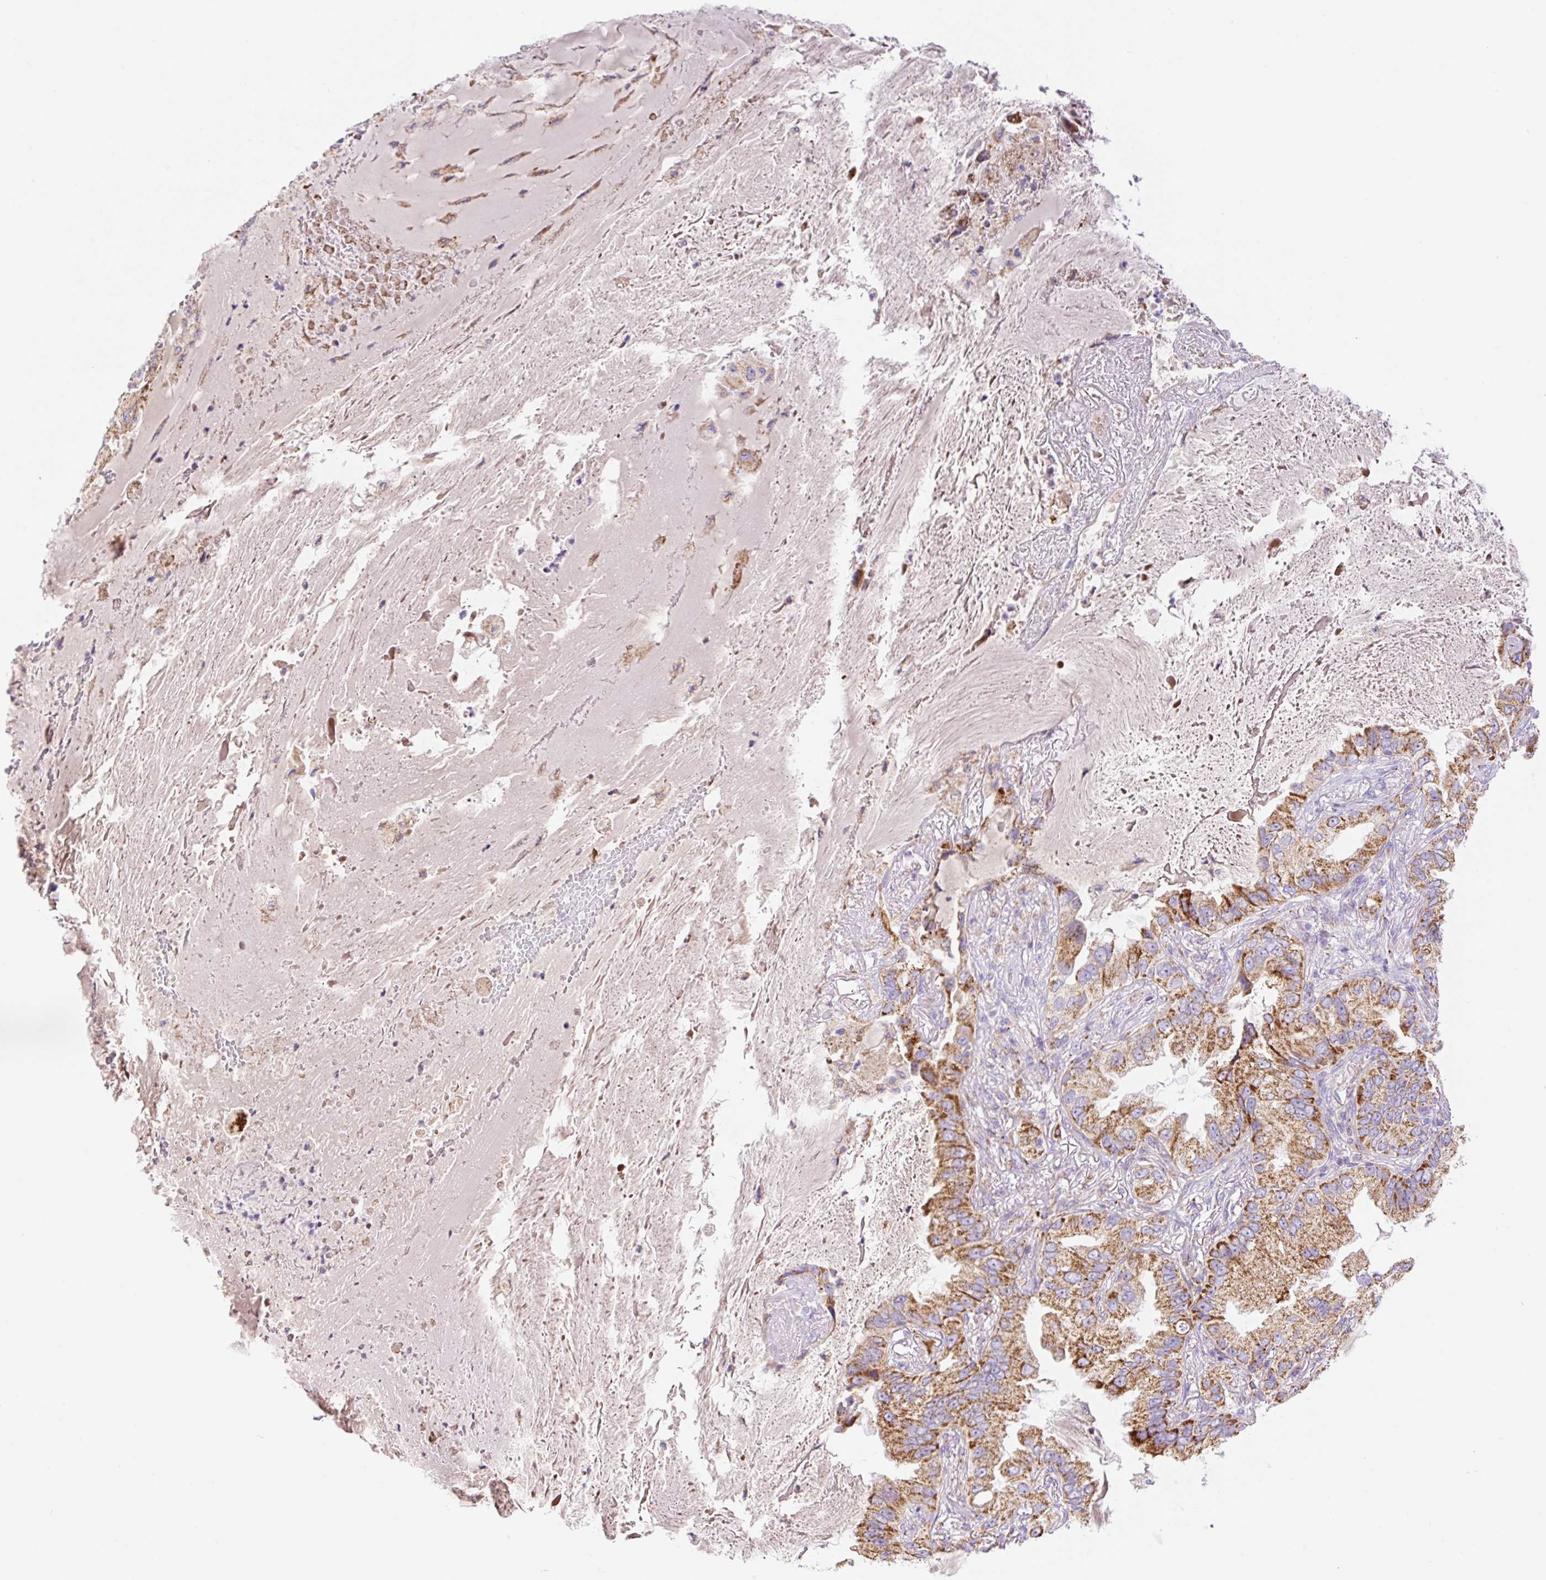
{"staining": {"intensity": "strong", "quantity": ">75%", "location": "cytoplasmic/membranous"}, "tissue": "lung cancer", "cell_type": "Tumor cells", "image_type": "cancer", "snomed": [{"axis": "morphology", "description": "Adenocarcinoma, NOS"}, {"axis": "topography", "description": "Lung"}], "caption": "IHC staining of lung cancer (adenocarcinoma), which exhibits high levels of strong cytoplasmic/membranous positivity in about >75% of tumor cells indicating strong cytoplasmic/membranous protein positivity. The staining was performed using DAB (brown) for protein detection and nuclei were counterstained in hematoxylin (blue).", "gene": "ETNK2", "patient": {"sex": "female", "age": 69}}